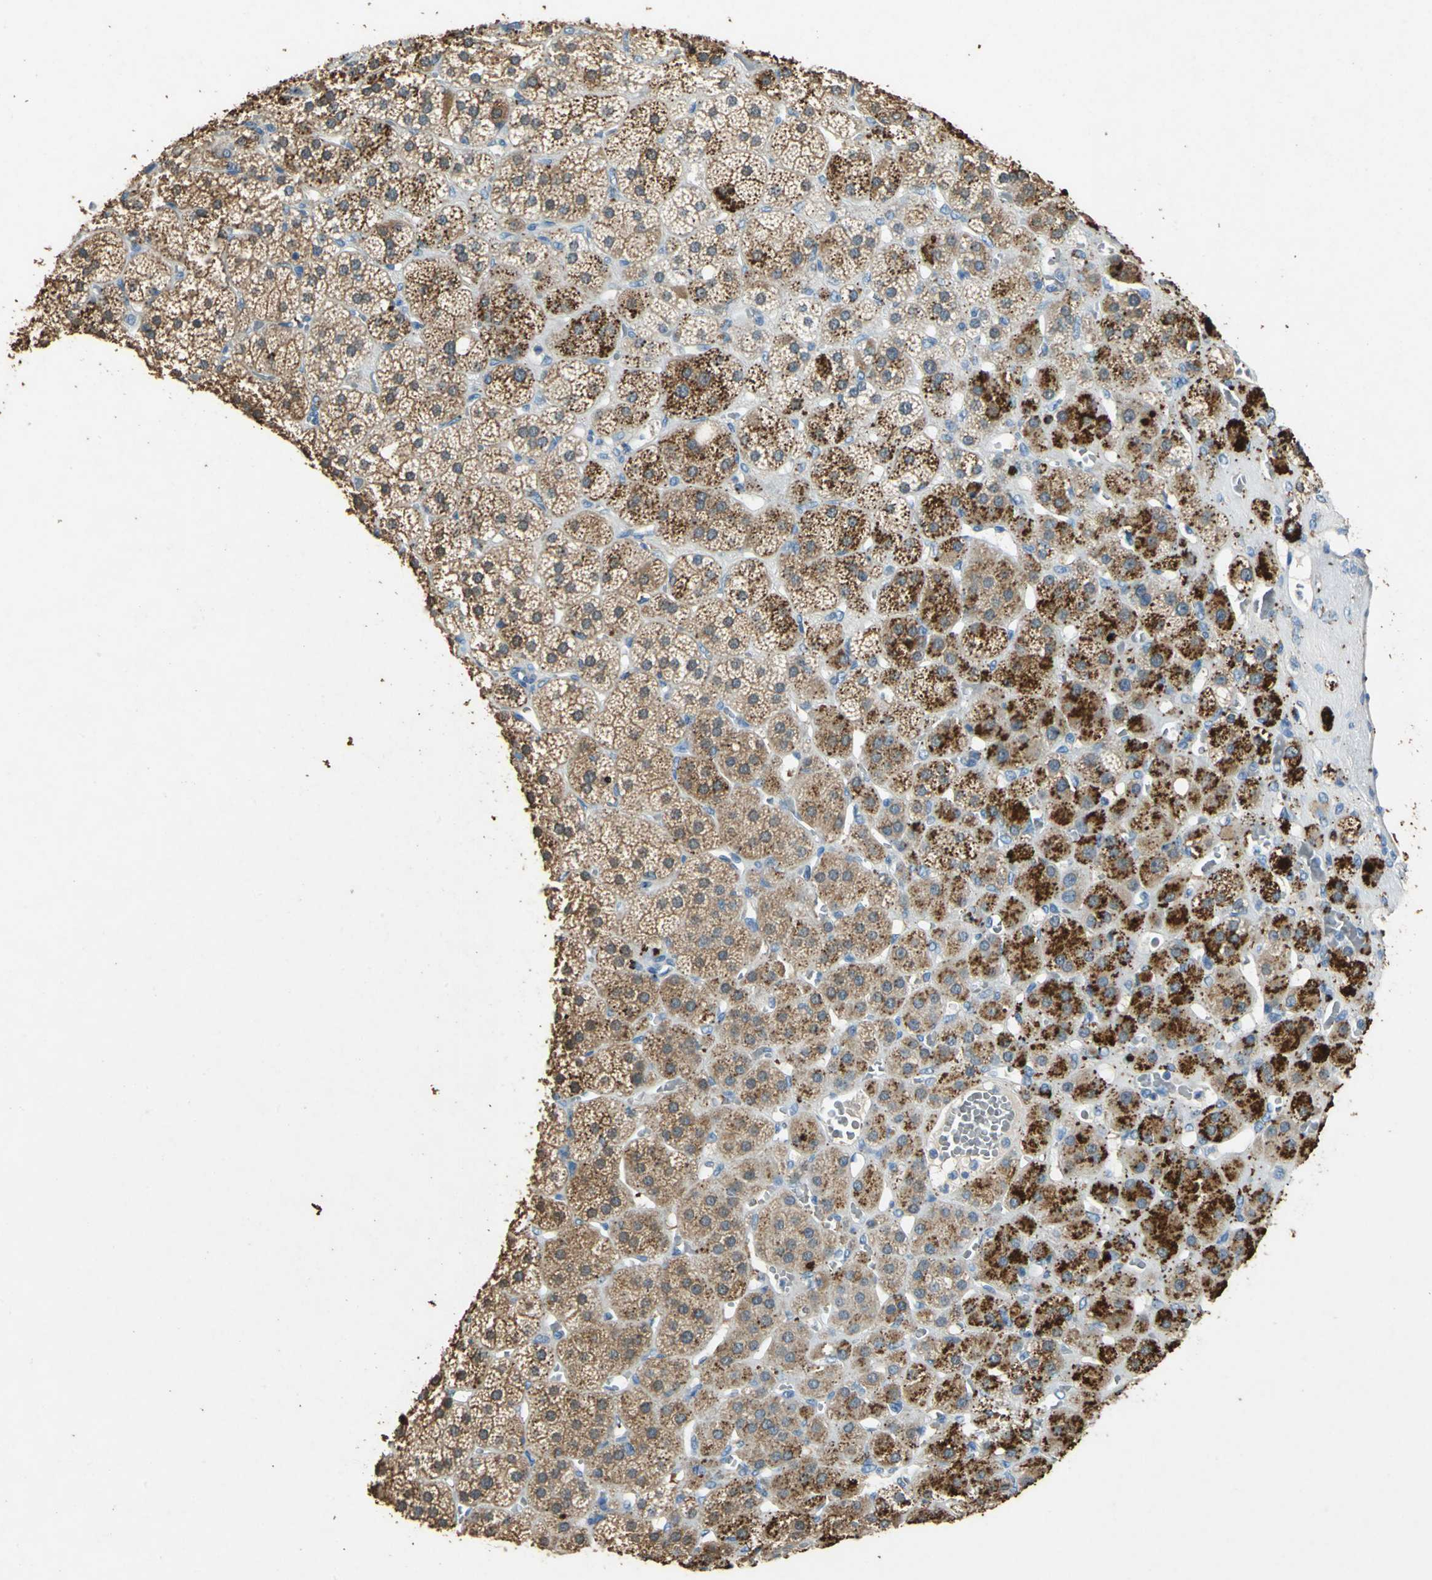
{"staining": {"intensity": "moderate", "quantity": ">75%", "location": "cytoplasmic/membranous"}, "tissue": "adrenal gland", "cell_type": "Glandular cells", "image_type": "normal", "snomed": [{"axis": "morphology", "description": "Normal tissue, NOS"}, {"axis": "topography", "description": "Adrenal gland"}], "caption": "Glandular cells display medium levels of moderate cytoplasmic/membranous staining in about >75% of cells in benign human adrenal gland.", "gene": "ADAMTS5", "patient": {"sex": "female", "age": 71}}